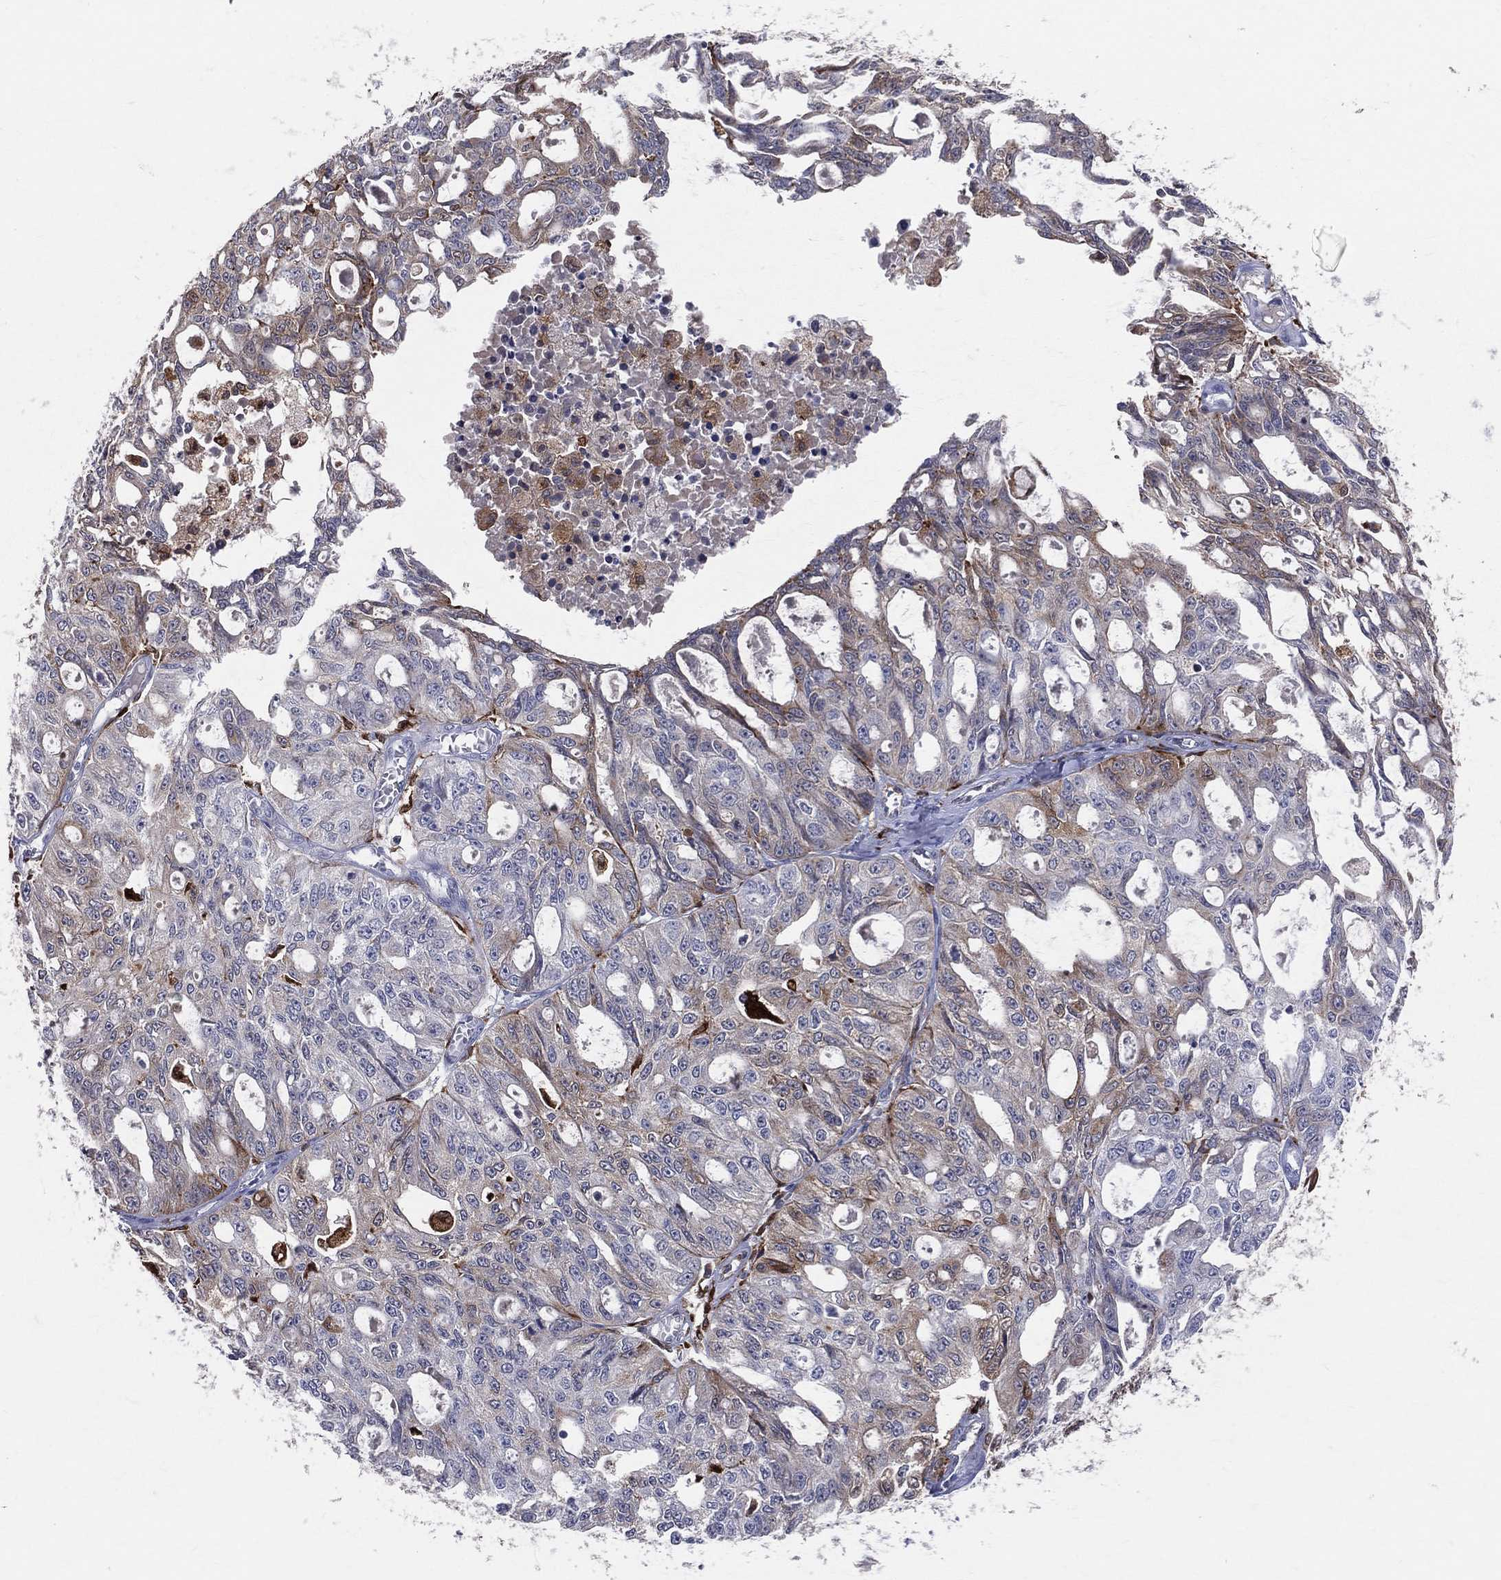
{"staining": {"intensity": "moderate", "quantity": "<25%", "location": "cytoplasmic/membranous"}, "tissue": "ovarian cancer", "cell_type": "Tumor cells", "image_type": "cancer", "snomed": [{"axis": "morphology", "description": "Carcinoma, endometroid"}, {"axis": "topography", "description": "Ovary"}], "caption": "Immunohistochemical staining of ovarian cancer (endometroid carcinoma) exhibits low levels of moderate cytoplasmic/membranous protein staining in about <25% of tumor cells.", "gene": "CD74", "patient": {"sex": "female", "age": 65}}